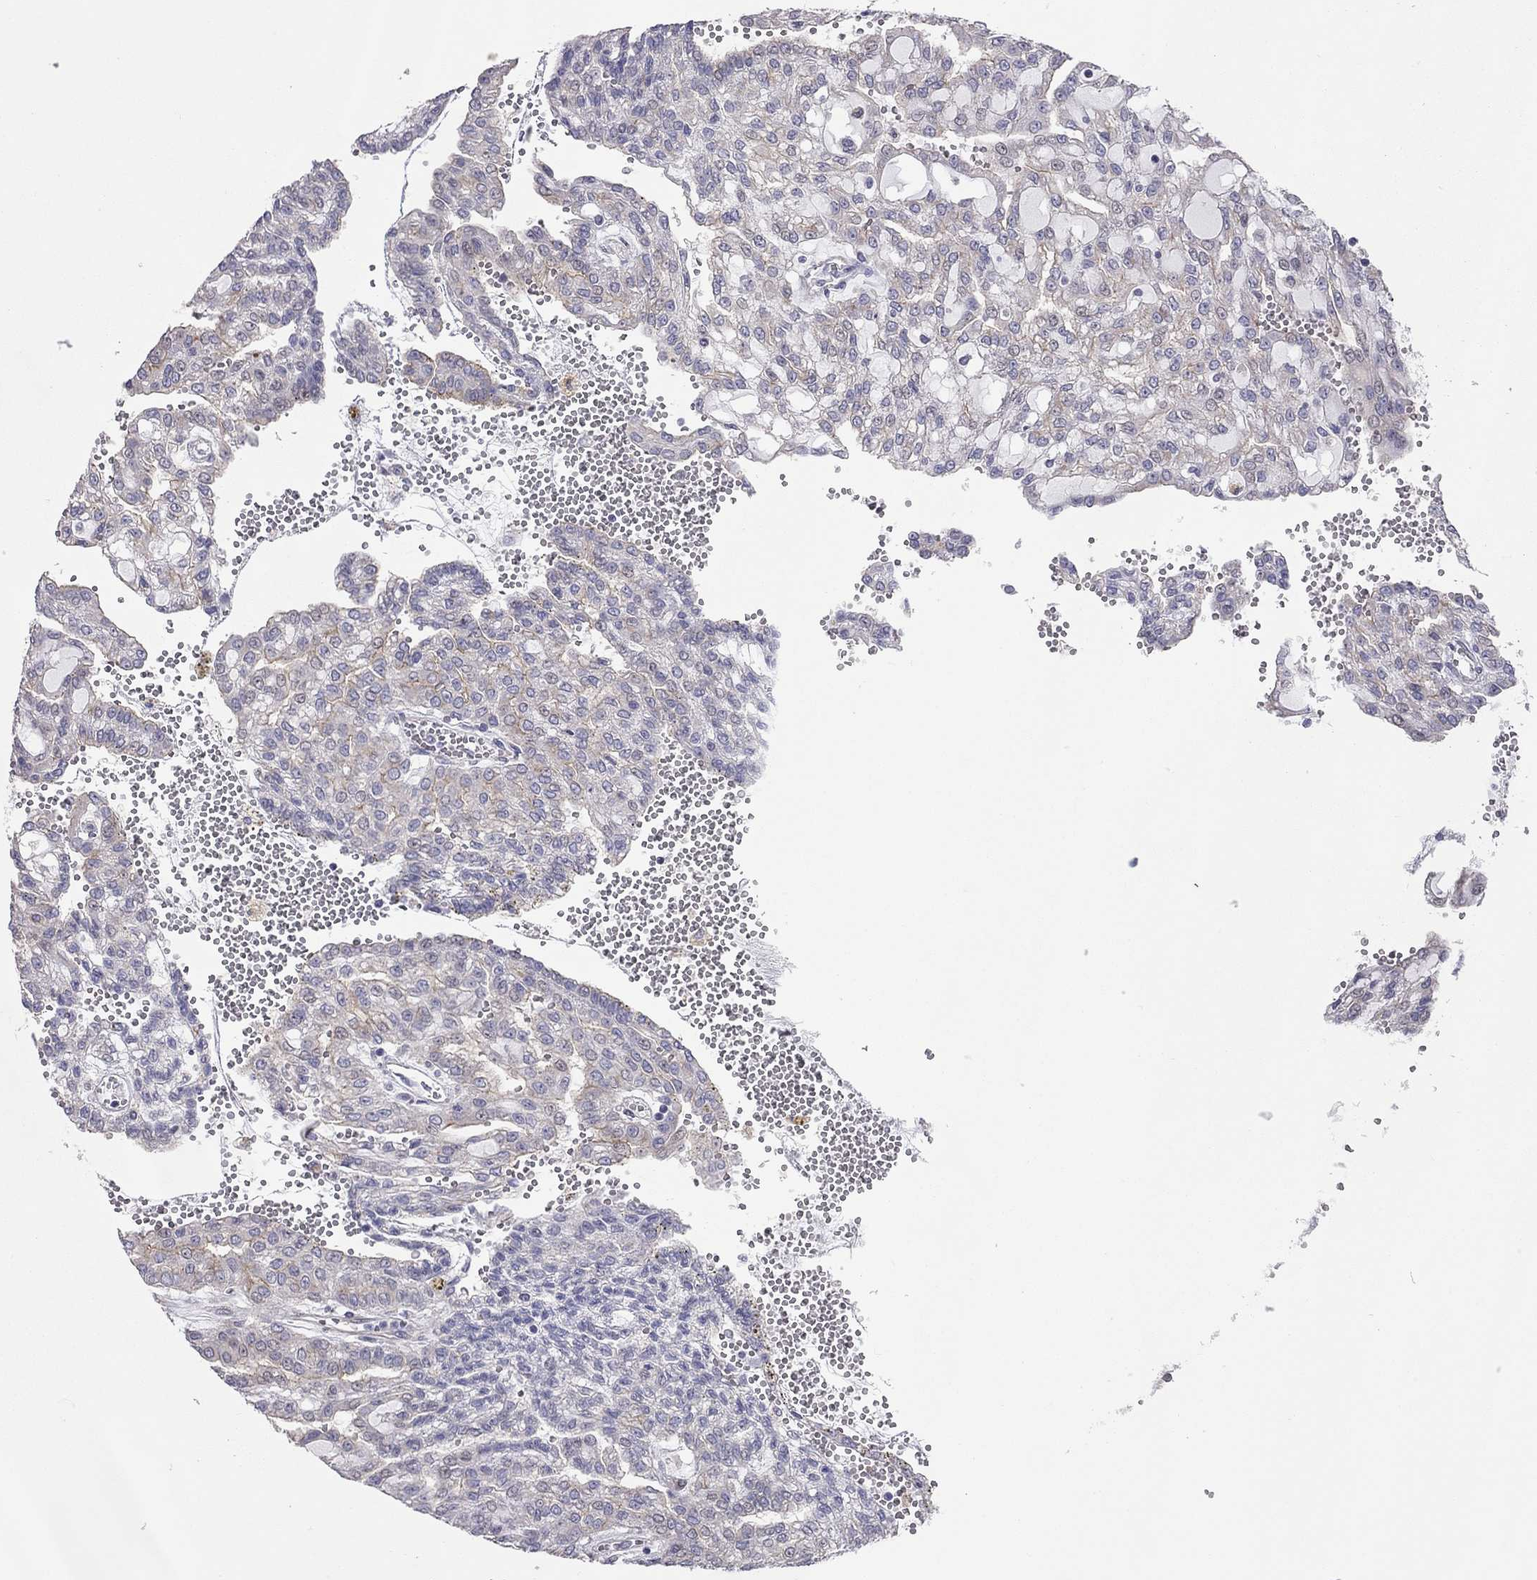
{"staining": {"intensity": "moderate", "quantity": "<25%", "location": "cytoplasmic/membranous"}, "tissue": "renal cancer", "cell_type": "Tumor cells", "image_type": "cancer", "snomed": [{"axis": "morphology", "description": "Adenocarcinoma, NOS"}, {"axis": "topography", "description": "Kidney"}], "caption": "There is low levels of moderate cytoplasmic/membranous positivity in tumor cells of adenocarcinoma (renal), as demonstrated by immunohistochemical staining (brown color).", "gene": "SYTL2", "patient": {"sex": "male", "age": 63}}